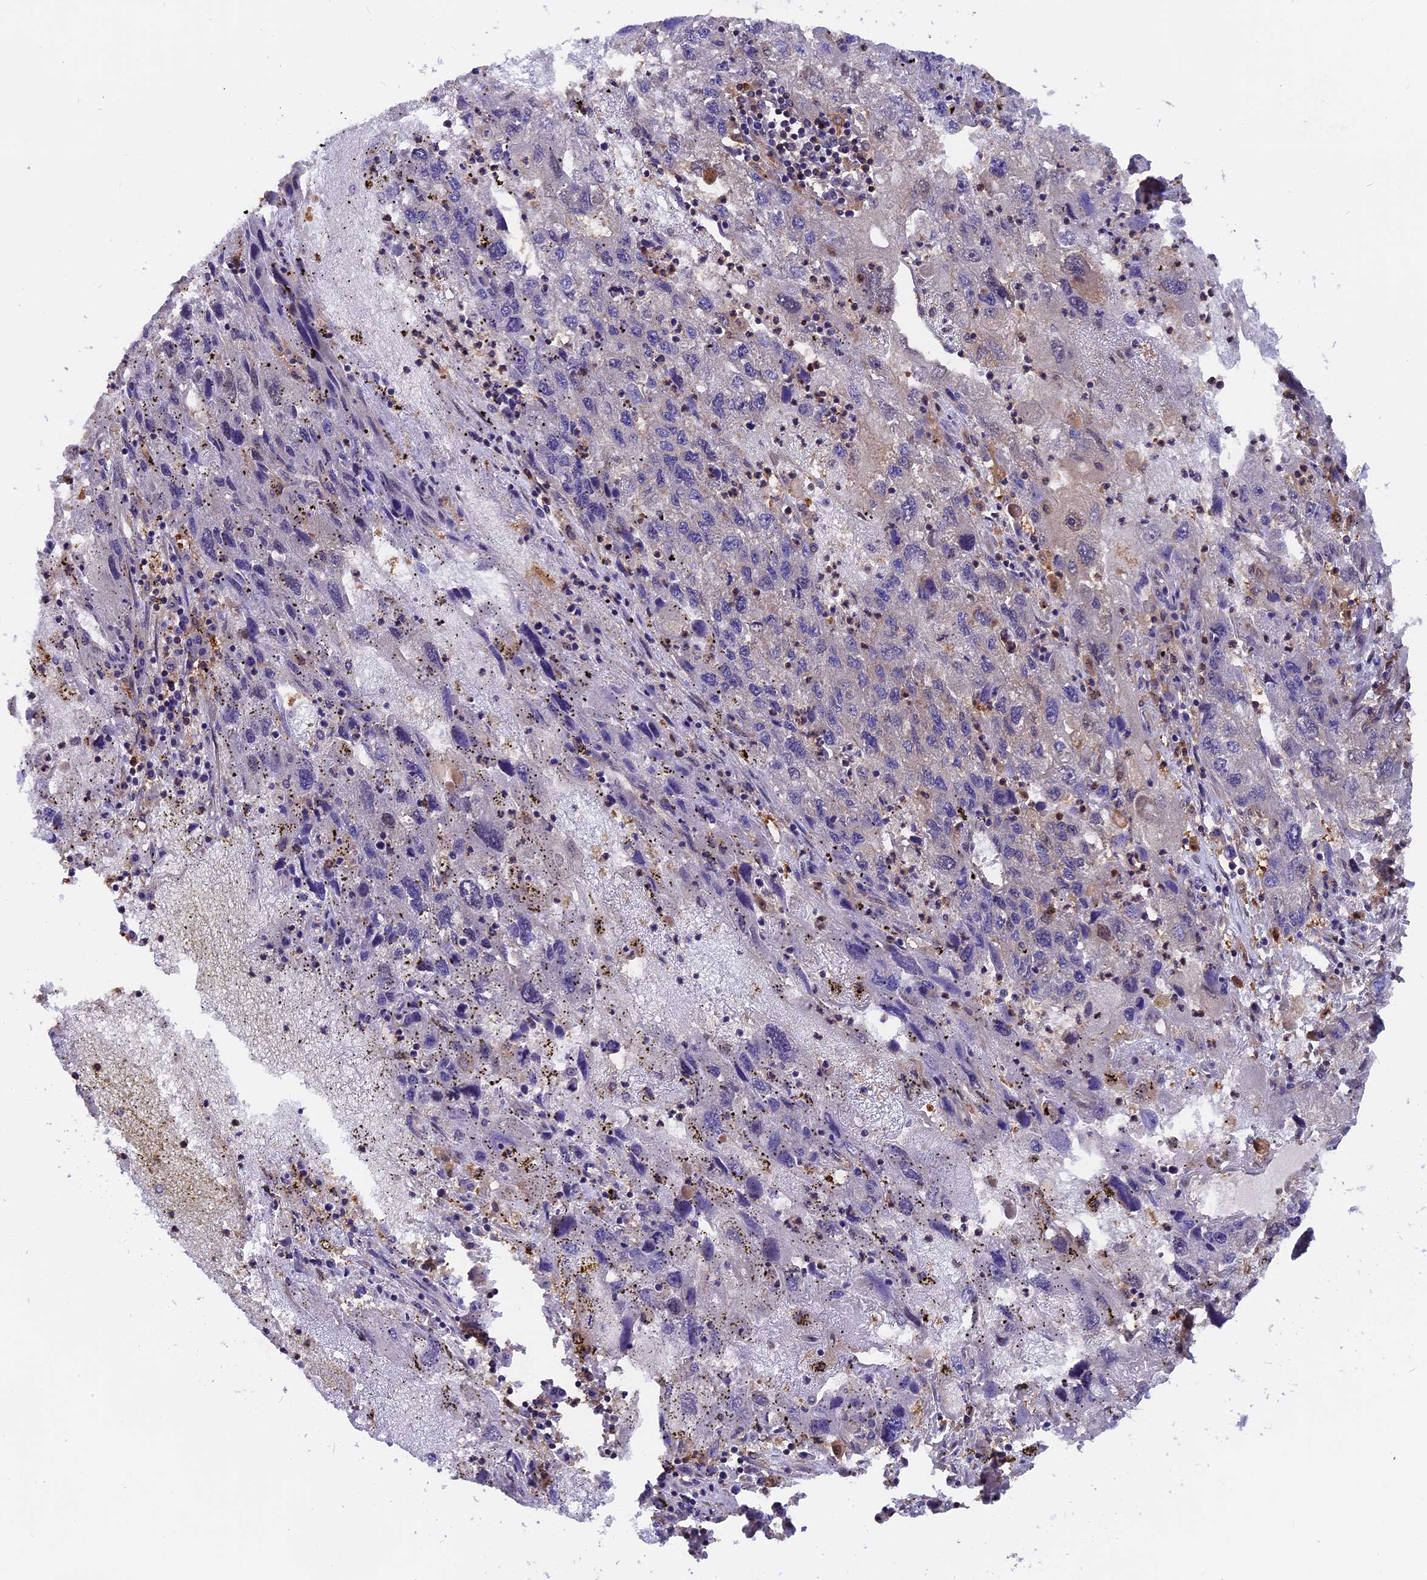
{"staining": {"intensity": "negative", "quantity": "none", "location": "none"}, "tissue": "endometrial cancer", "cell_type": "Tumor cells", "image_type": "cancer", "snomed": [{"axis": "morphology", "description": "Adenocarcinoma, NOS"}, {"axis": "topography", "description": "Endometrium"}], "caption": "A high-resolution histopathology image shows immunohistochemistry staining of endometrial adenocarcinoma, which shows no significant positivity in tumor cells.", "gene": "FAM118B", "patient": {"sex": "female", "age": 49}}